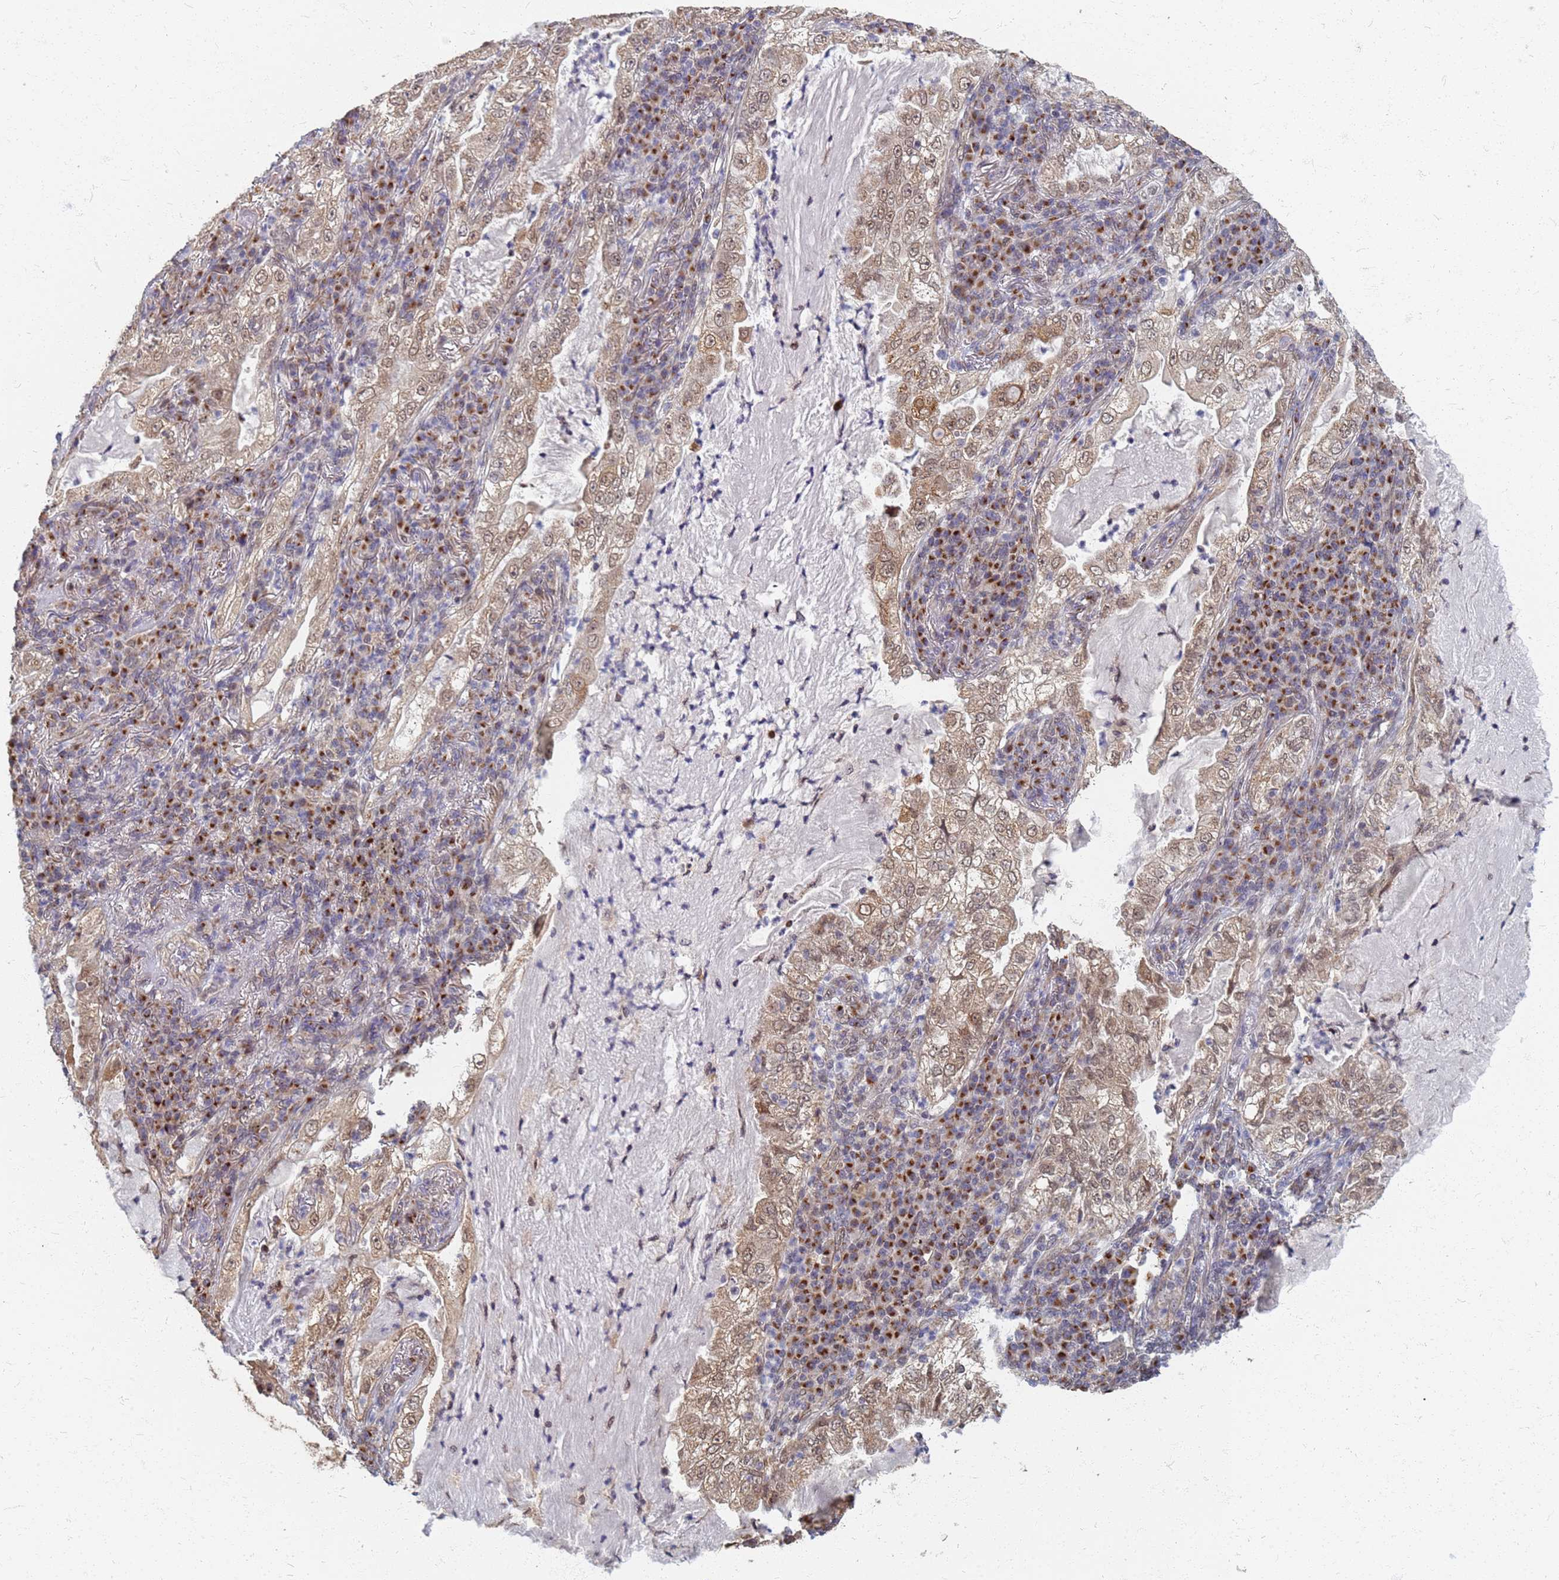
{"staining": {"intensity": "moderate", "quantity": ">75%", "location": "cytoplasmic/membranous,nuclear"}, "tissue": "lung cancer", "cell_type": "Tumor cells", "image_type": "cancer", "snomed": [{"axis": "morphology", "description": "Adenocarcinoma, NOS"}, {"axis": "topography", "description": "Lung"}], "caption": "IHC histopathology image of neoplastic tissue: human lung cancer (adenocarcinoma) stained using immunohistochemistry (IHC) displays medium levels of moderate protein expression localized specifically in the cytoplasmic/membranous and nuclear of tumor cells, appearing as a cytoplasmic/membranous and nuclear brown color.", "gene": "ITGB4", "patient": {"sex": "female", "age": 73}}